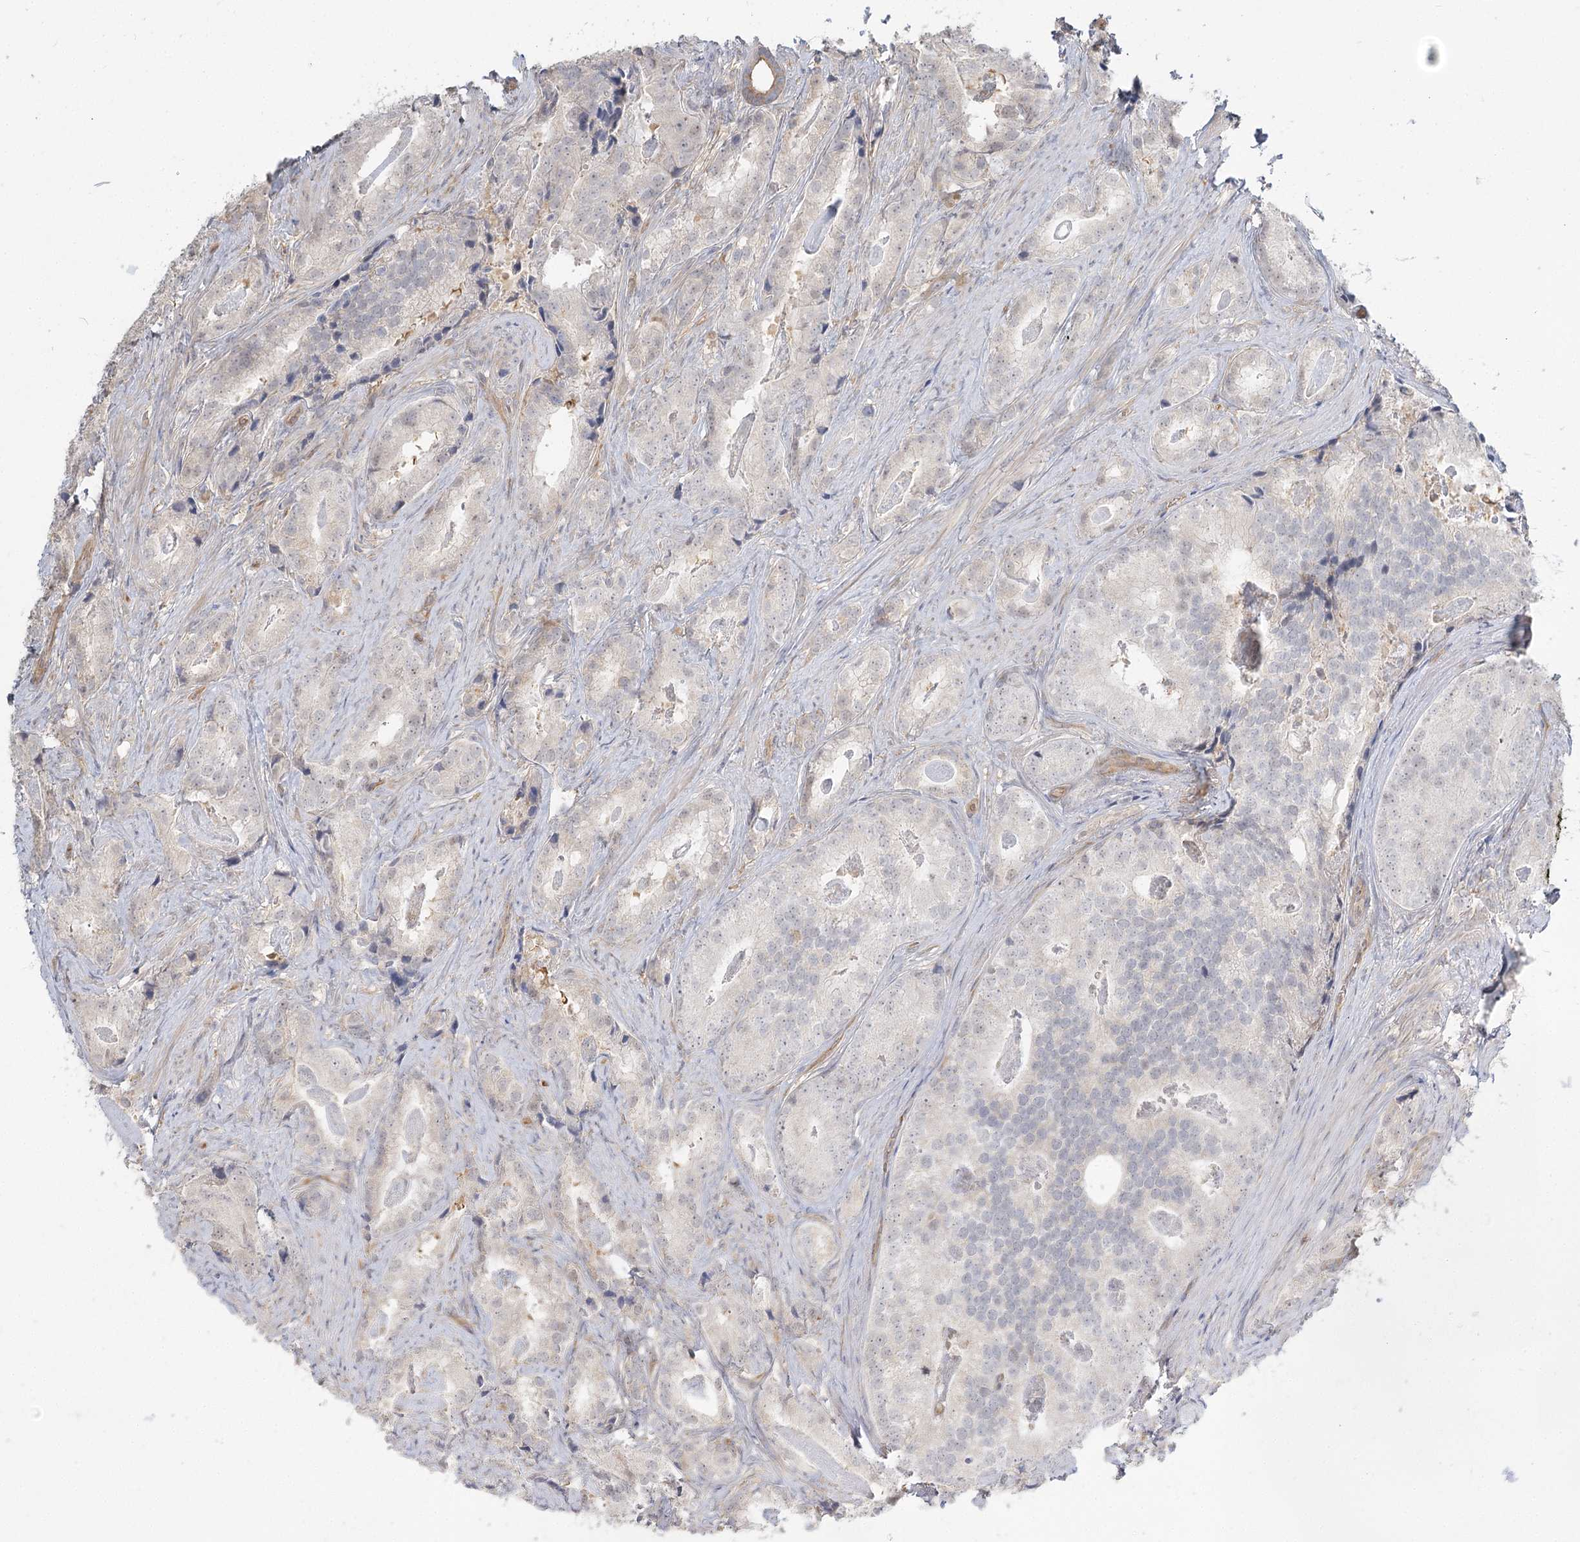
{"staining": {"intensity": "negative", "quantity": "none", "location": "none"}, "tissue": "prostate cancer", "cell_type": "Tumor cells", "image_type": "cancer", "snomed": [{"axis": "morphology", "description": "Adenocarcinoma, Low grade"}, {"axis": "topography", "description": "Prostate"}], "caption": "High magnification brightfield microscopy of adenocarcinoma (low-grade) (prostate) stained with DAB (3,3'-diaminobenzidine) (brown) and counterstained with hematoxylin (blue): tumor cells show no significant expression.", "gene": "GUCY2C", "patient": {"sex": "male", "age": 71}}